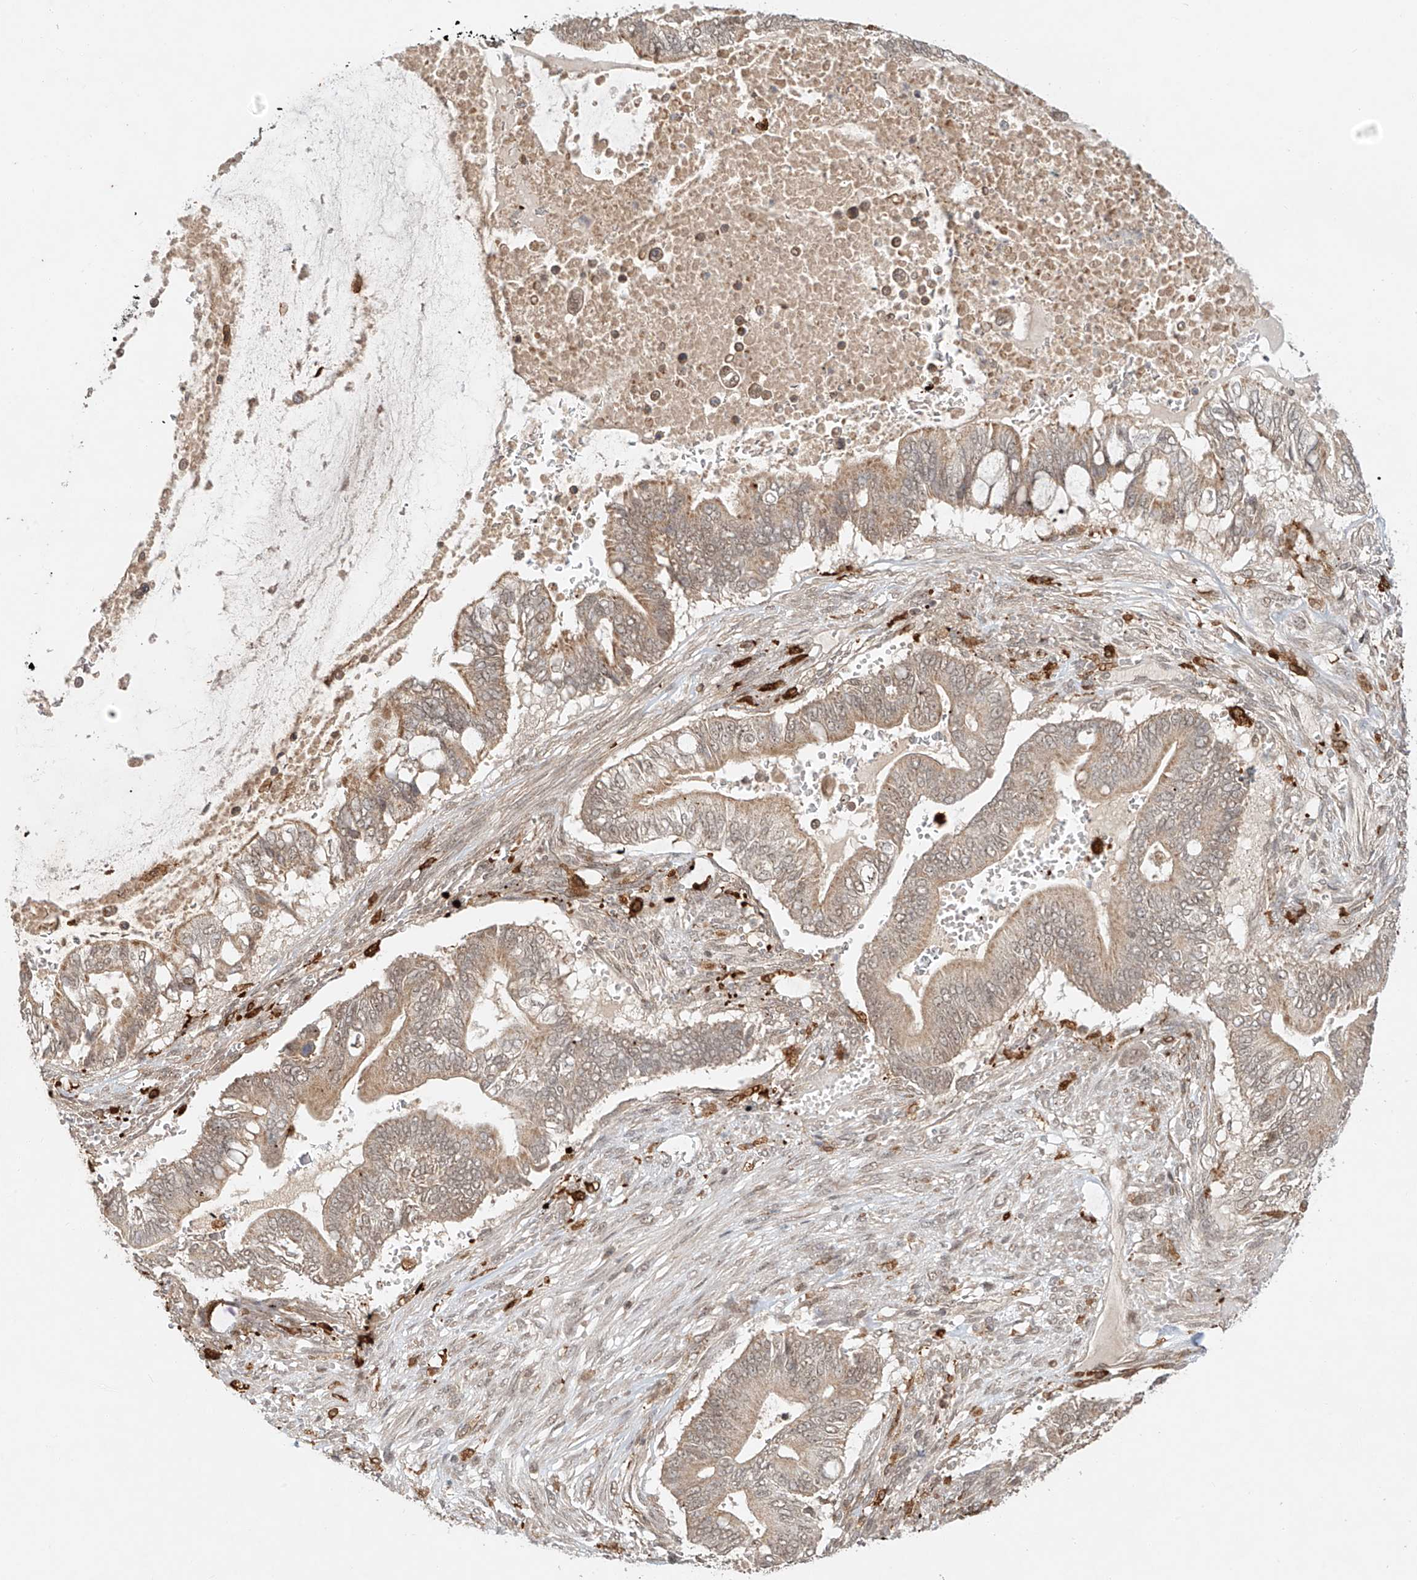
{"staining": {"intensity": "weak", "quantity": ">75%", "location": "cytoplasmic/membranous"}, "tissue": "pancreatic cancer", "cell_type": "Tumor cells", "image_type": "cancer", "snomed": [{"axis": "morphology", "description": "Adenocarcinoma, NOS"}, {"axis": "topography", "description": "Pancreas"}], "caption": "Immunohistochemical staining of human pancreatic cancer shows low levels of weak cytoplasmic/membranous protein positivity in about >75% of tumor cells. (Brightfield microscopy of DAB IHC at high magnification).", "gene": "SYTL3", "patient": {"sex": "male", "age": 68}}